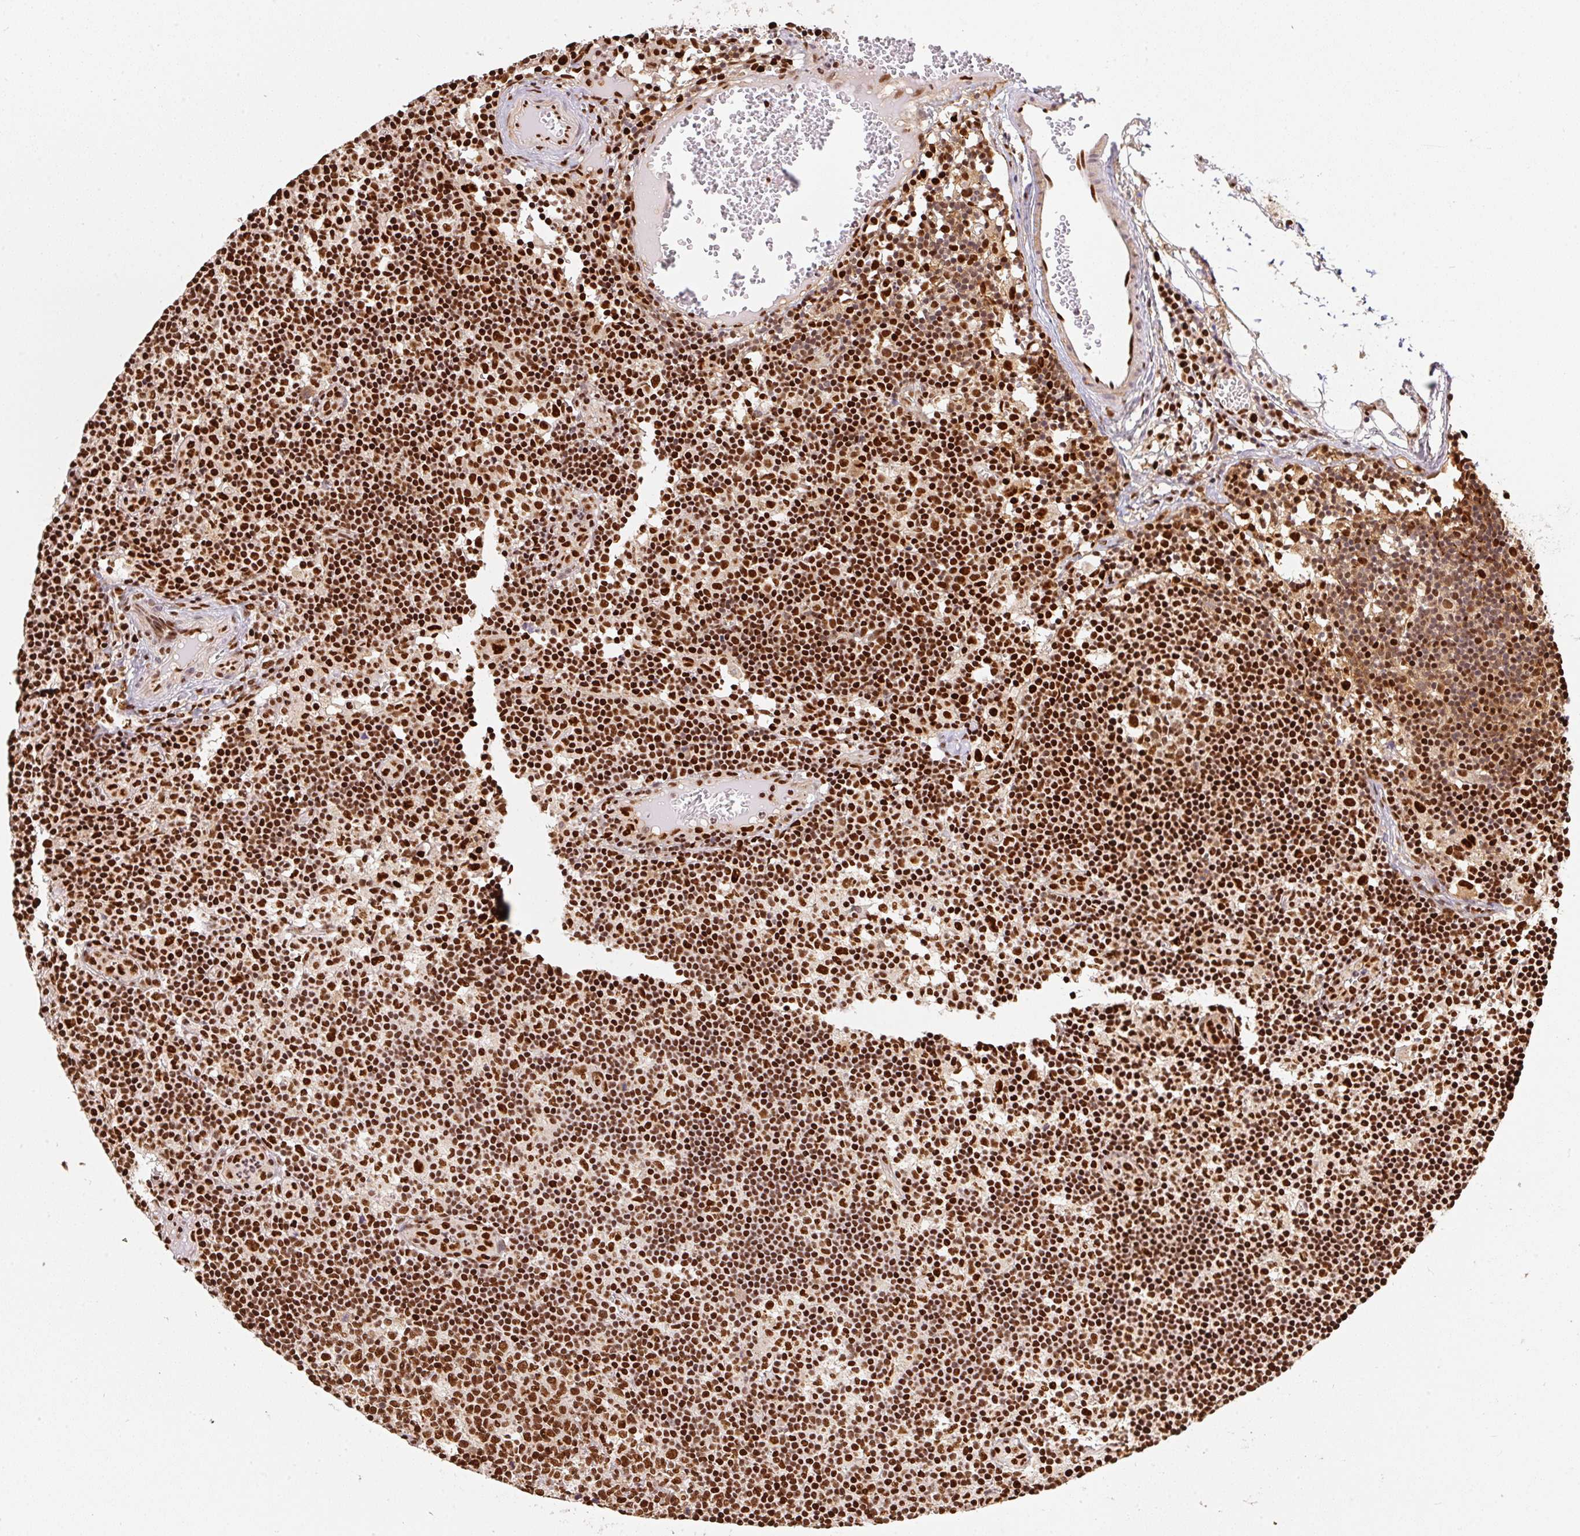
{"staining": {"intensity": "strong", "quantity": ">75%", "location": "nuclear"}, "tissue": "lymph node", "cell_type": "Germinal center cells", "image_type": "normal", "snomed": [{"axis": "morphology", "description": "Normal tissue, NOS"}, {"axis": "topography", "description": "Lymph node"}], "caption": "This photomicrograph exhibits immunohistochemistry (IHC) staining of benign lymph node, with high strong nuclear expression in about >75% of germinal center cells.", "gene": "GPR139", "patient": {"sex": "female", "age": 45}}